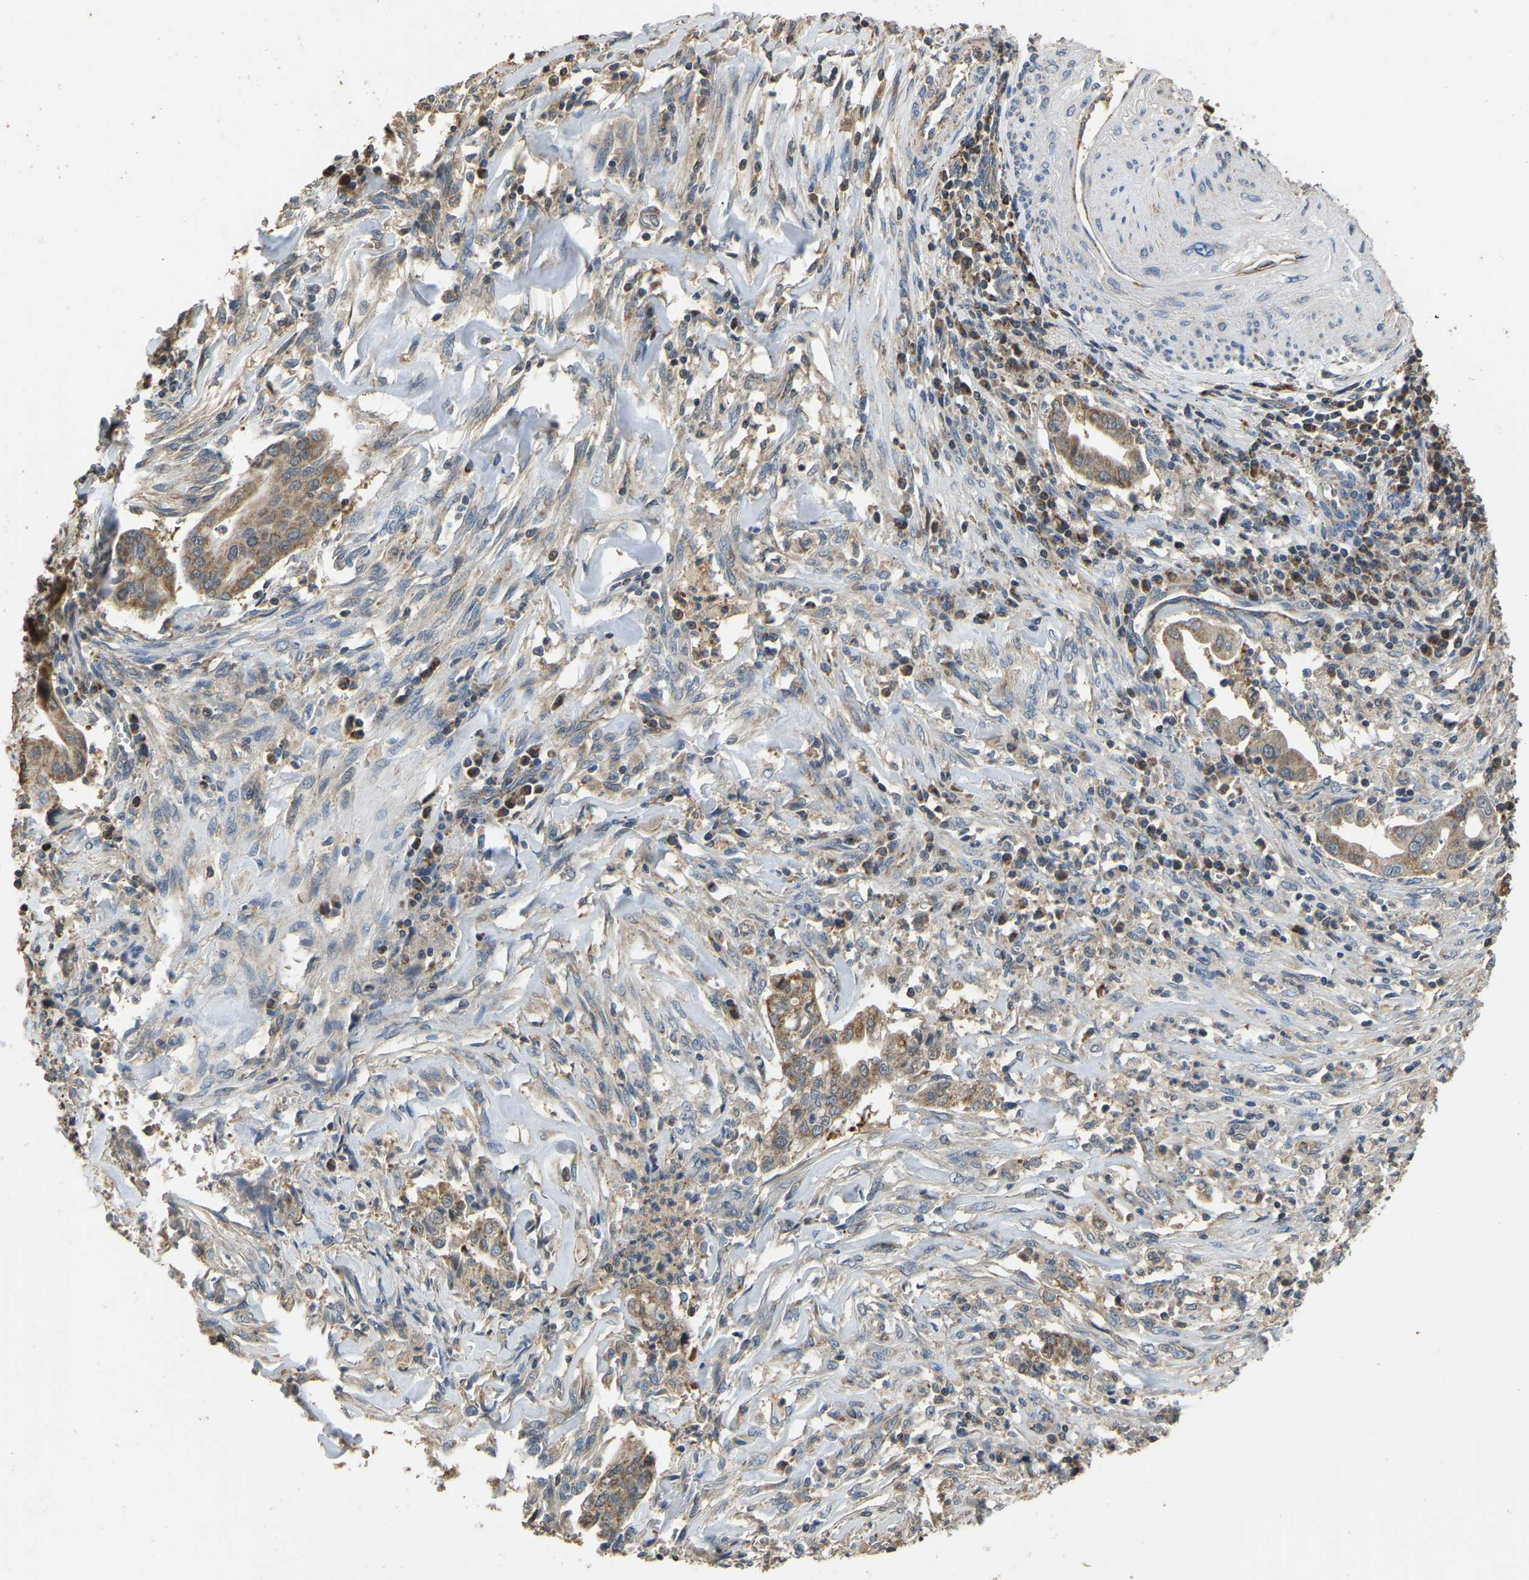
{"staining": {"intensity": "moderate", "quantity": ">75%", "location": "cytoplasmic/membranous"}, "tissue": "cervical cancer", "cell_type": "Tumor cells", "image_type": "cancer", "snomed": [{"axis": "morphology", "description": "Adenocarcinoma, NOS"}, {"axis": "topography", "description": "Cervix"}], "caption": "A brown stain shows moderate cytoplasmic/membranous positivity of a protein in human cervical cancer tumor cells.", "gene": "TUFM", "patient": {"sex": "female", "age": 44}}